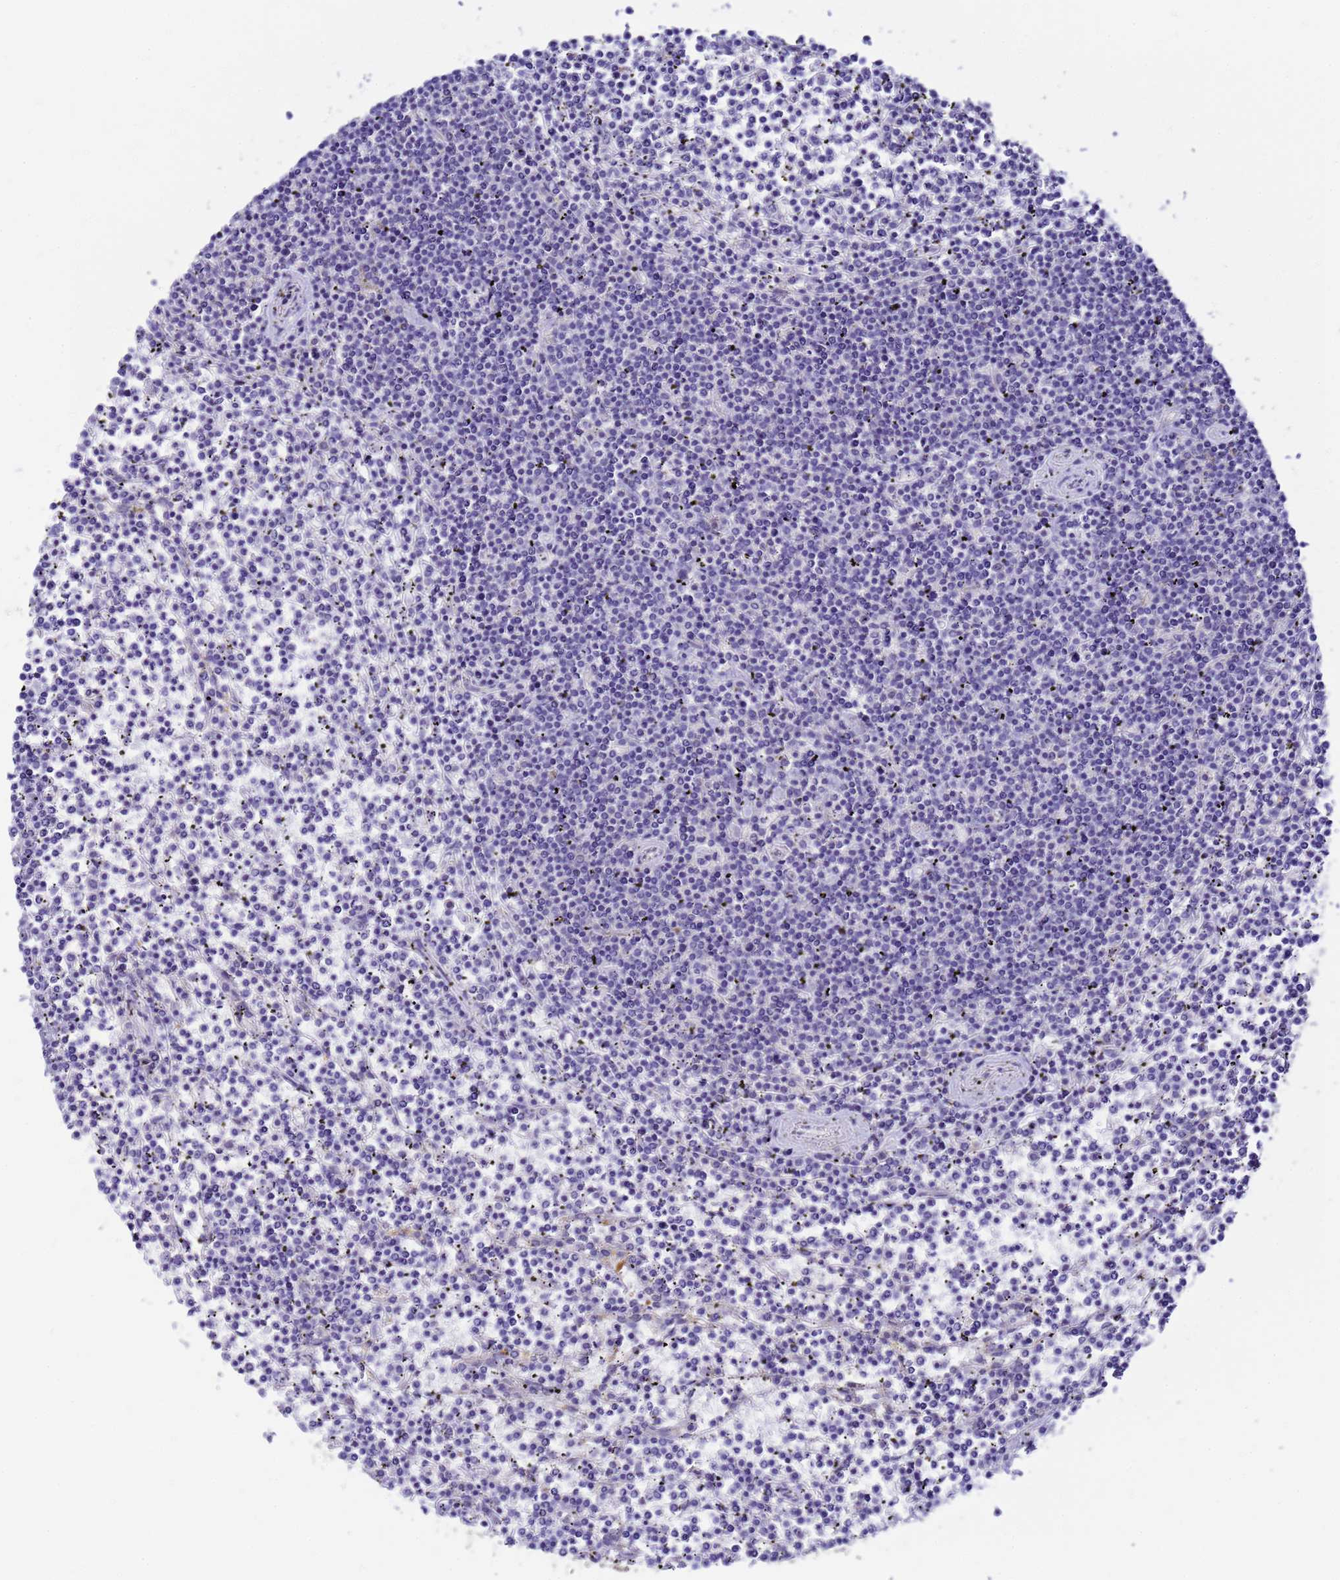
{"staining": {"intensity": "negative", "quantity": "none", "location": "none"}, "tissue": "lymphoma", "cell_type": "Tumor cells", "image_type": "cancer", "snomed": [{"axis": "morphology", "description": "Malignant lymphoma, non-Hodgkin's type, Low grade"}, {"axis": "topography", "description": "Spleen"}], "caption": "This is an IHC histopathology image of human malignant lymphoma, non-Hodgkin's type (low-grade). There is no staining in tumor cells.", "gene": "NARS1", "patient": {"sex": "female", "age": 19}}